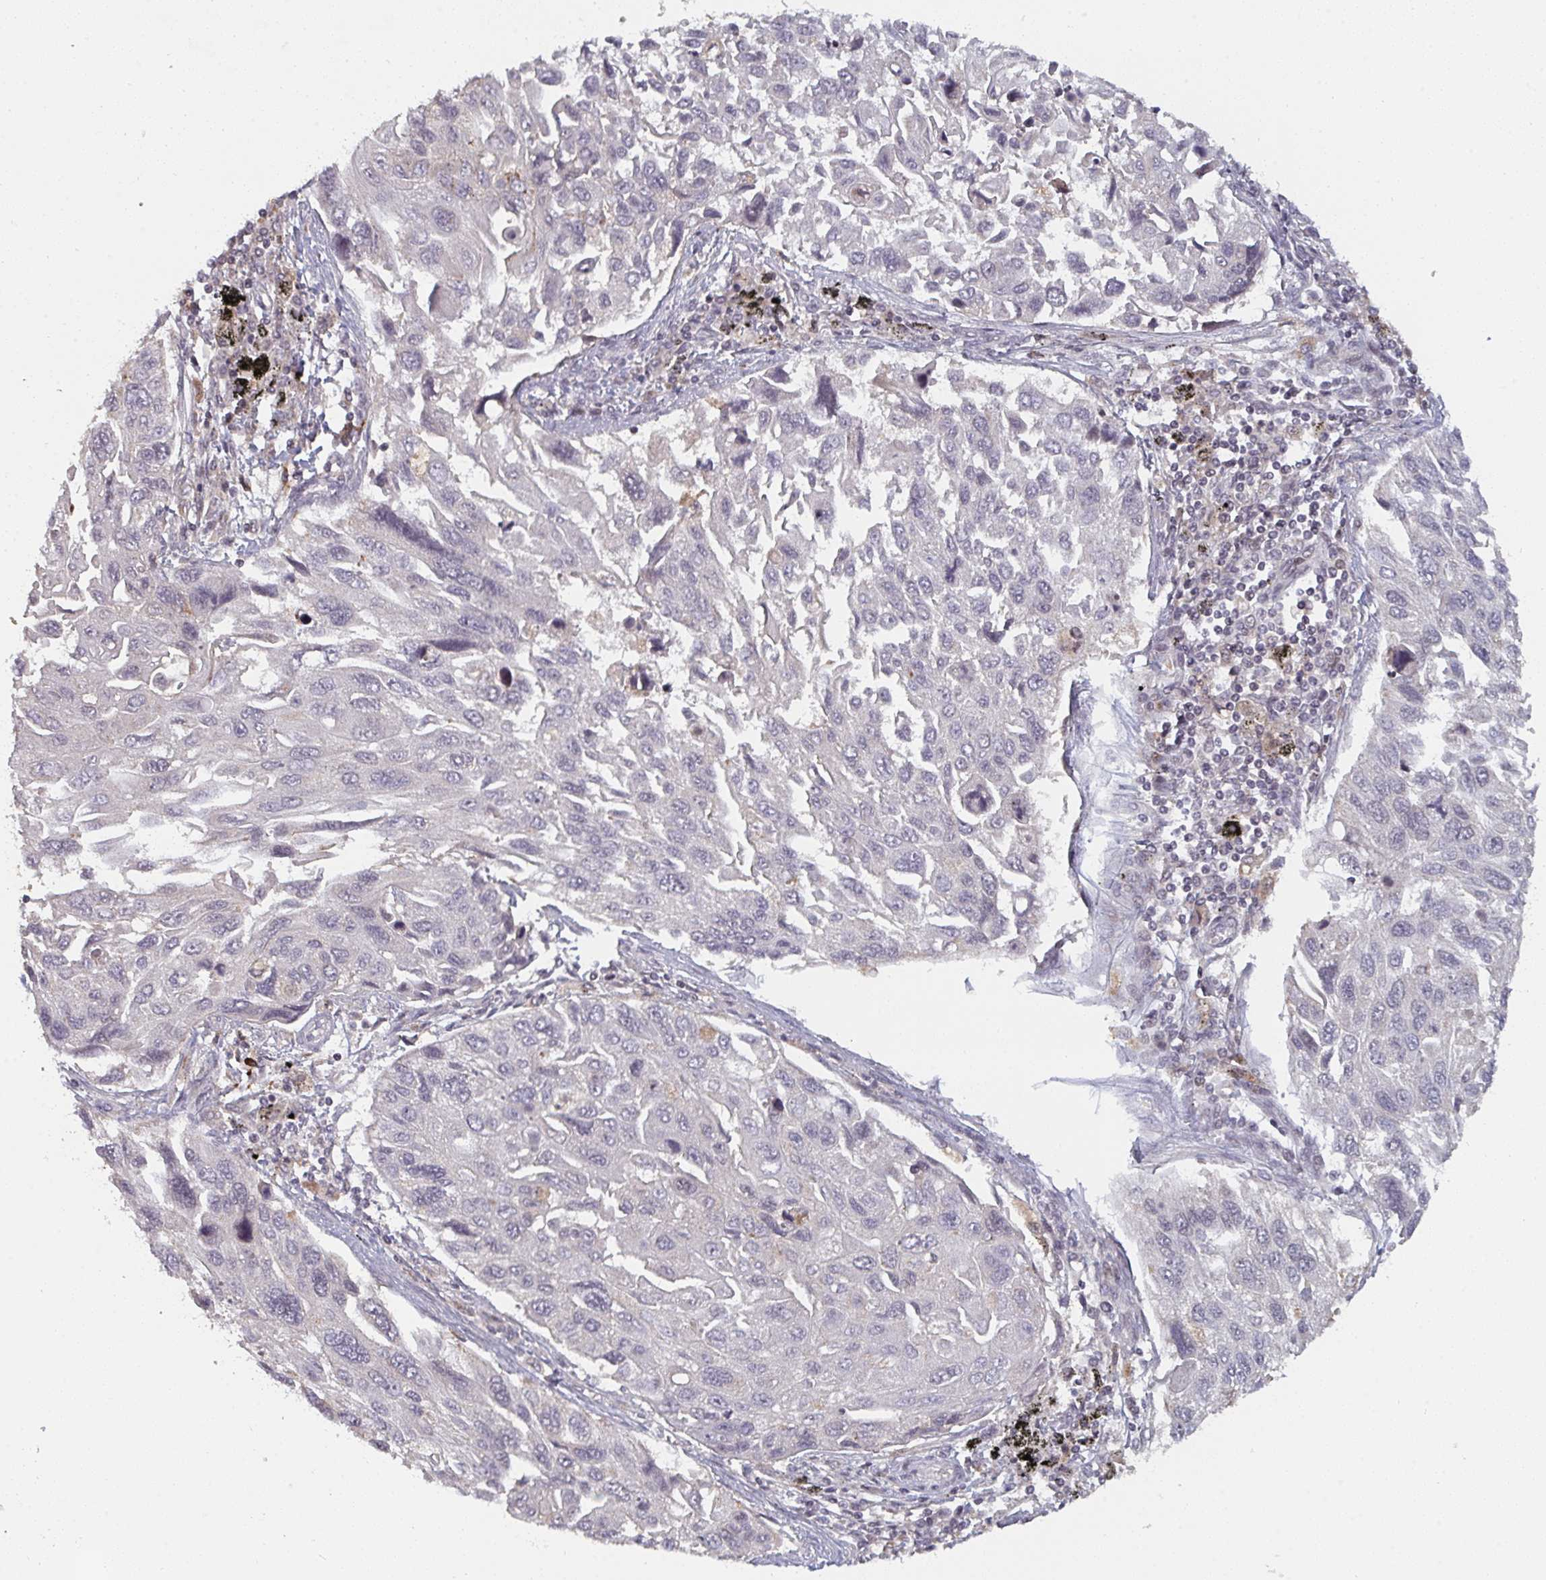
{"staining": {"intensity": "negative", "quantity": "none", "location": "none"}, "tissue": "lung cancer", "cell_type": "Tumor cells", "image_type": "cancer", "snomed": [{"axis": "morphology", "description": "Squamous cell carcinoma, NOS"}, {"axis": "topography", "description": "Lung"}], "caption": "DAB (3,3'-diaminobenzidine) immunohistochemical staining of human lung cancer (squamous cell carcinoma) exhibits no significant expression in tumor cells.", "gene": "DCST1", "patient": {"sex": "male", "age": 62}}